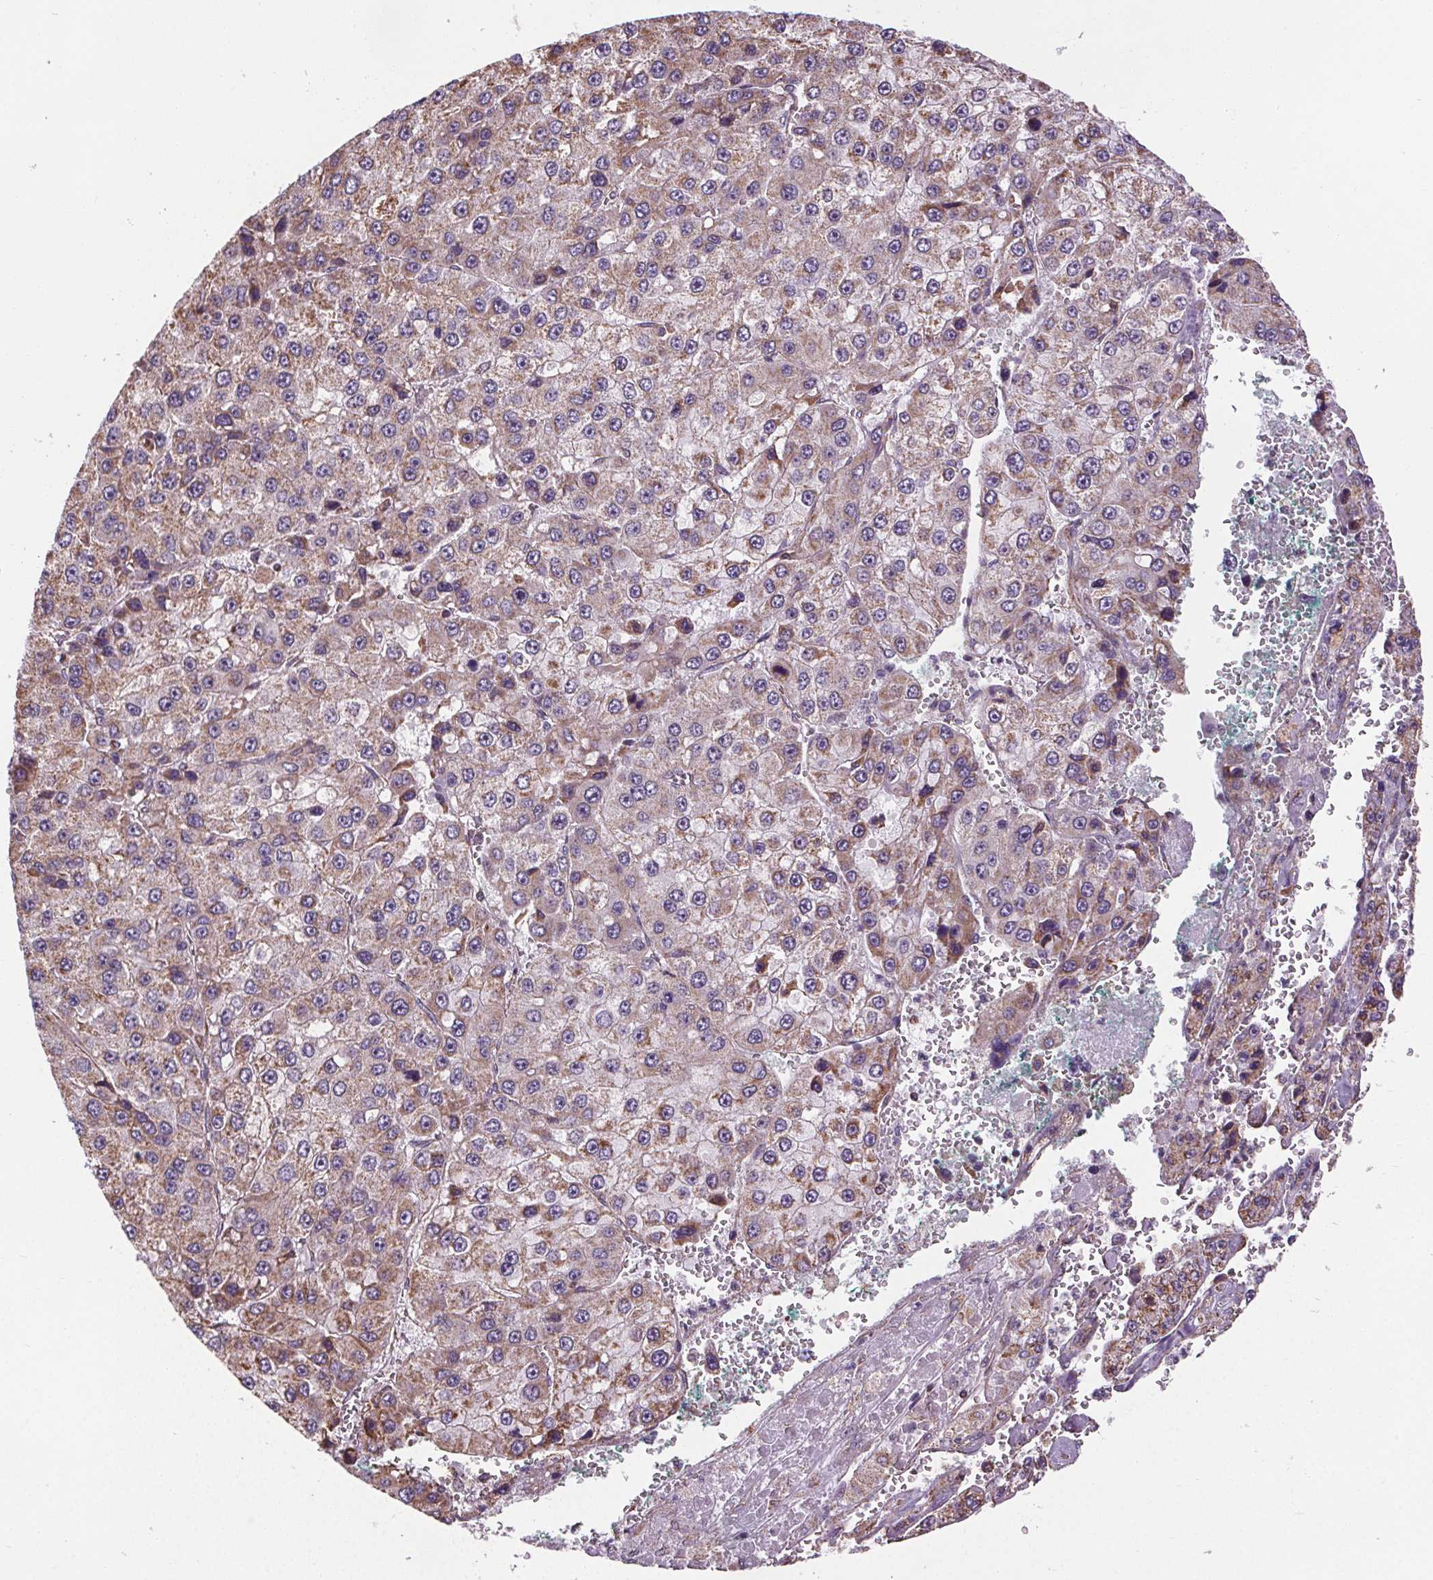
{"staining": {"intensity": "moderate", "quantity": "25%-75%", "location": "cytoplasmic/membranous"}, "tissue": "liver cancer", "cell_type": "Tumor cells", "image_type": "cancer", "snomed": [{"axis": "morphology", "description": "Carcinoma, Hepatocellular, NOS"}, {"axis": "topography", "description": "Liver"}], "caption": "Liver cancer (hepatocellular carcinoma) stained with a protein marker exhibits moderate staining in tumor cells.", "gene": "ZNF548", "patient": {"sex": "female", "age": 73}}